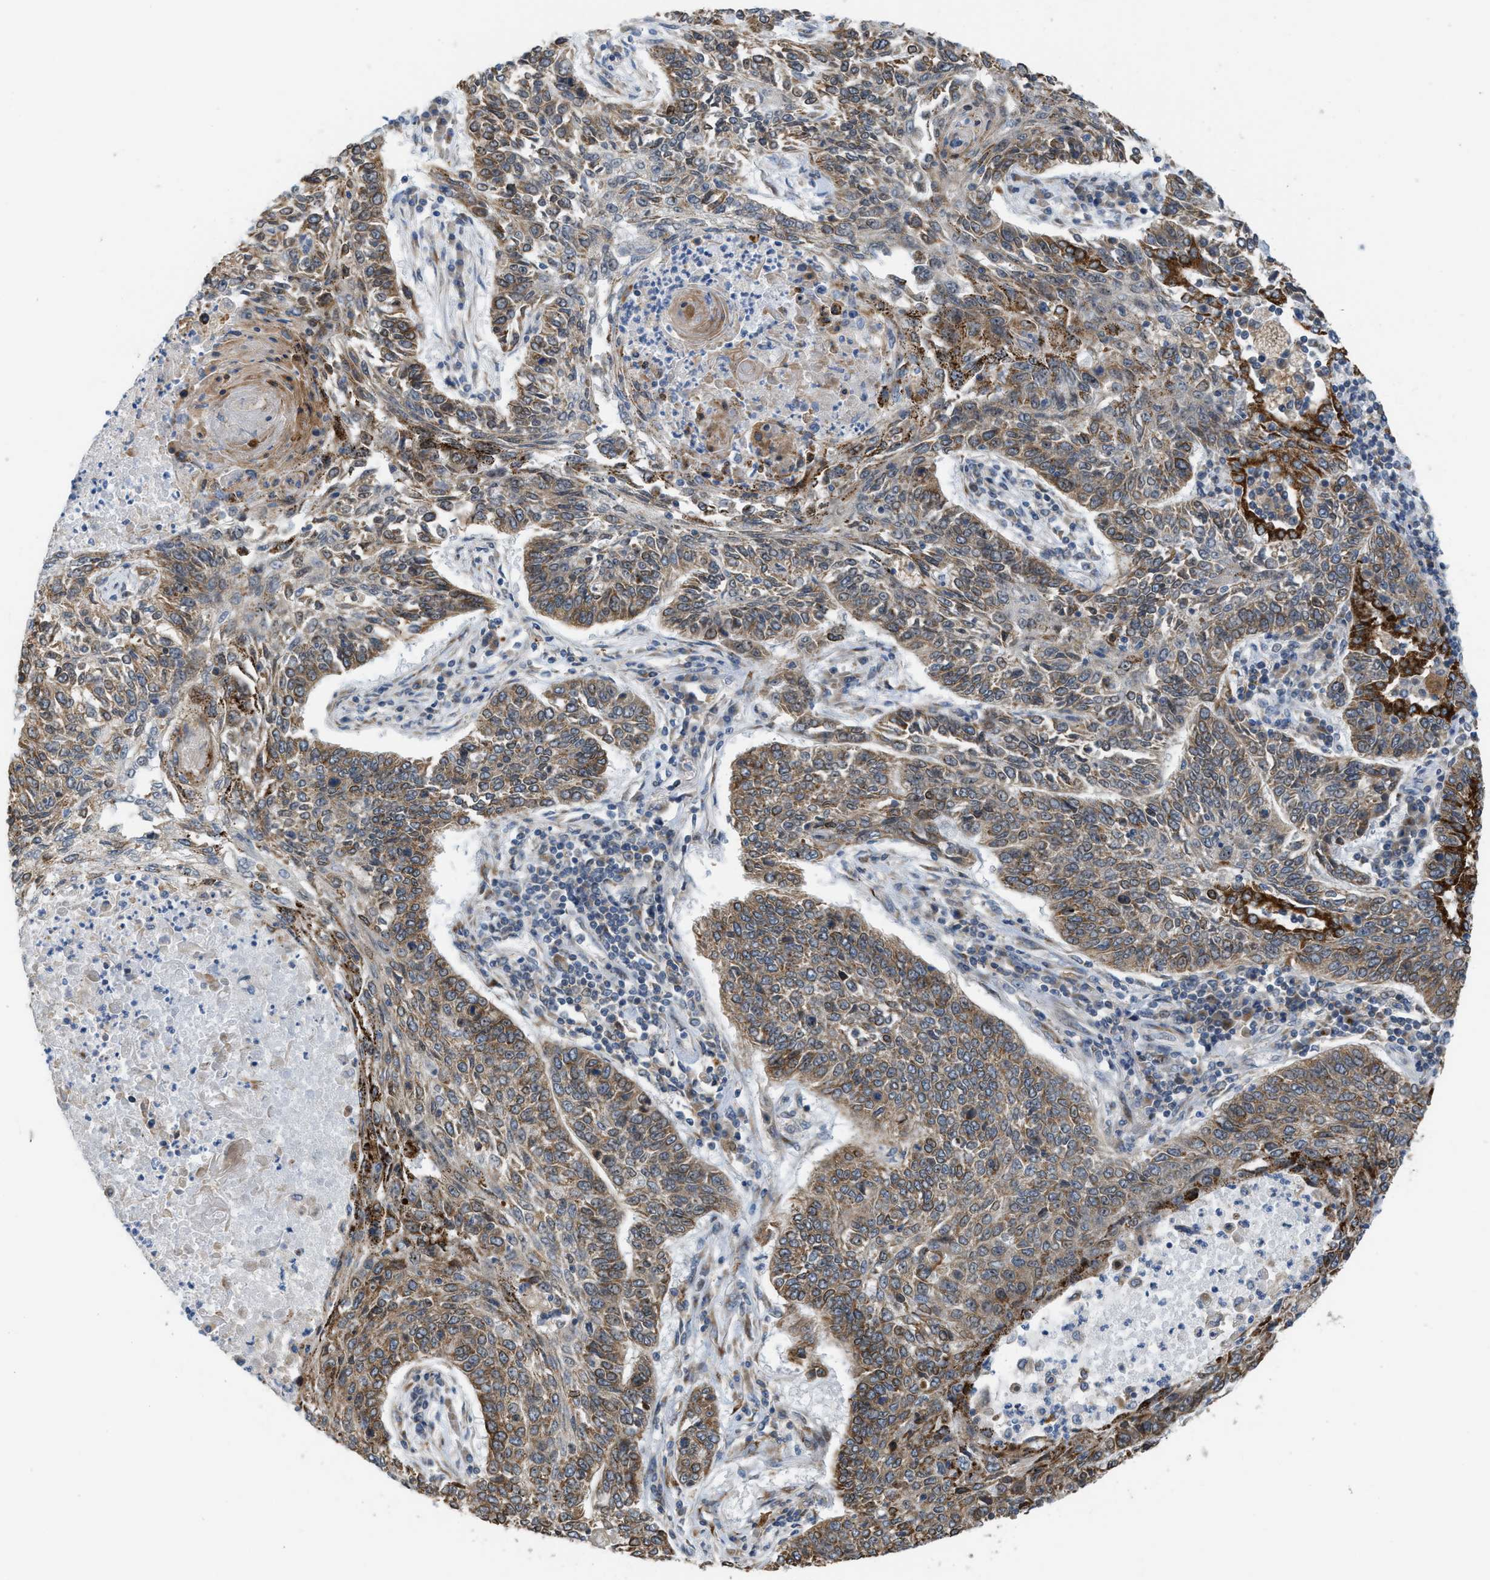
{"staining": {"intensity": "weak", "quantity": ">75%", "location": "cytoplasmic/membranous"}, "tissue": "lung cancer", "cell_type": "Tumor cells", "image_type": "cancer", "snomed": [{"axis": "morphology", "description": "Normal tissue, NOS"}, {"axis": "morphology", "description": "Squamous cell carcinoma, NOS"}, {"axis": "topography", "description": "Cartilage tissue"}, {"axis": "topography", "description": "Bronchus"}, {"axis": "topography", "description": "Lung"}], "caption": "Tumor cells show weak cytoplasmic/membranous staining in approximately >75% of cells in lung squamous cell carcinoma.", "gene": "DIPK1A", "patient": {"sex": "female", "age": 49}}